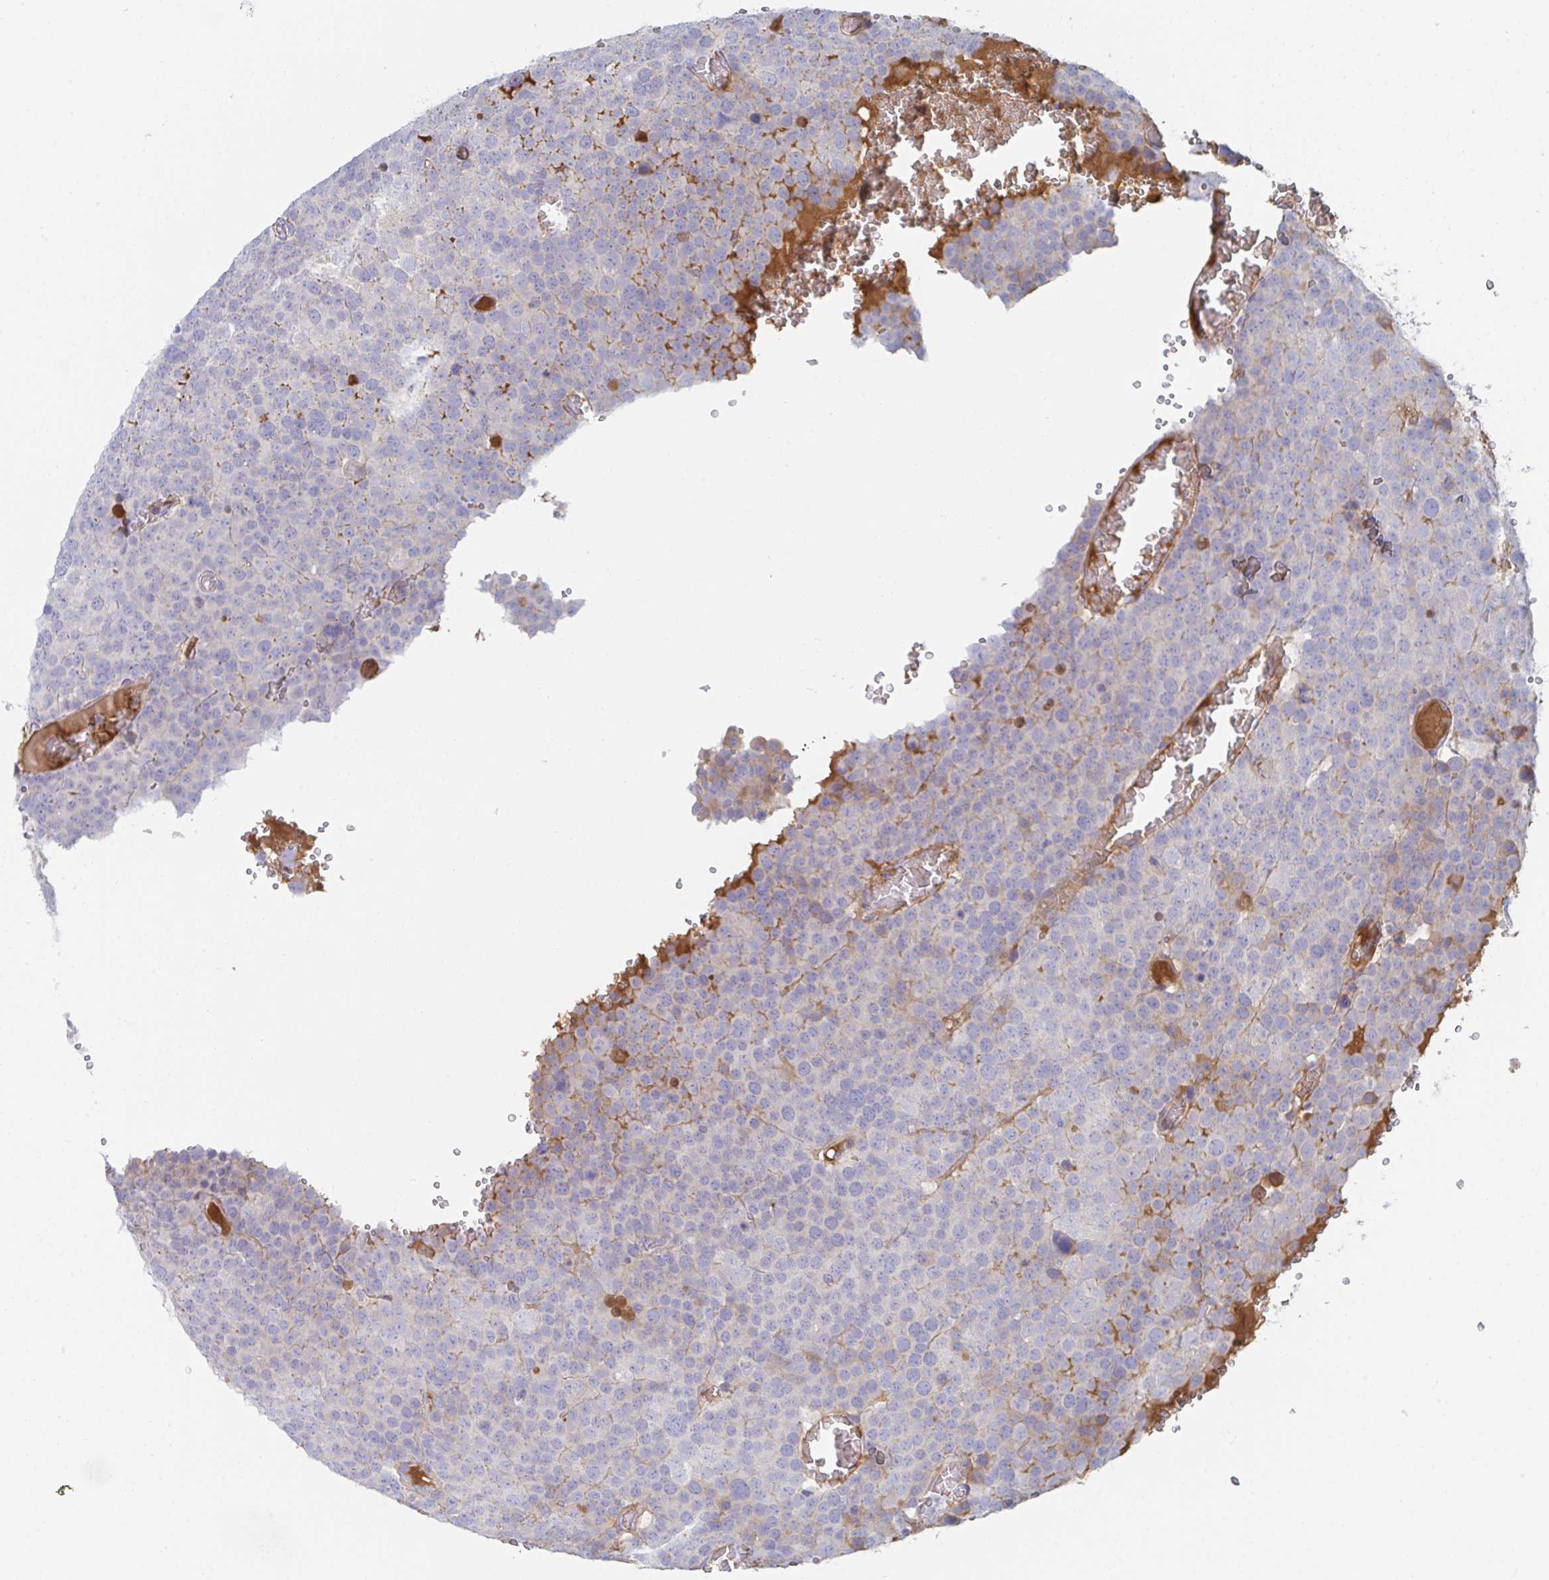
{"staining": {"intensity": "negative", "quantity": "none", "location": "none"}, "tissue": "testis cancer", "cell_type": "Tumor cells", "image_type": "cancer", "snomed": [{"axis": "morphology", "description": "Seminoma, NOS"}, {"axis": "topography", "description": "Testis"}], "caption": "Immunohistochemistry (IHC) histopathology image of neoplastic tissue: human seminoma (testis) stained with DAB (3,3'-diaminobenzidine) shows no significant protein staining in tumor cells. (Brightfield microscopy of DAB immunohistochemistry at high magnification).", "gene": "TNFAIP6", "patient": {"sex": "male", "age": 71}}